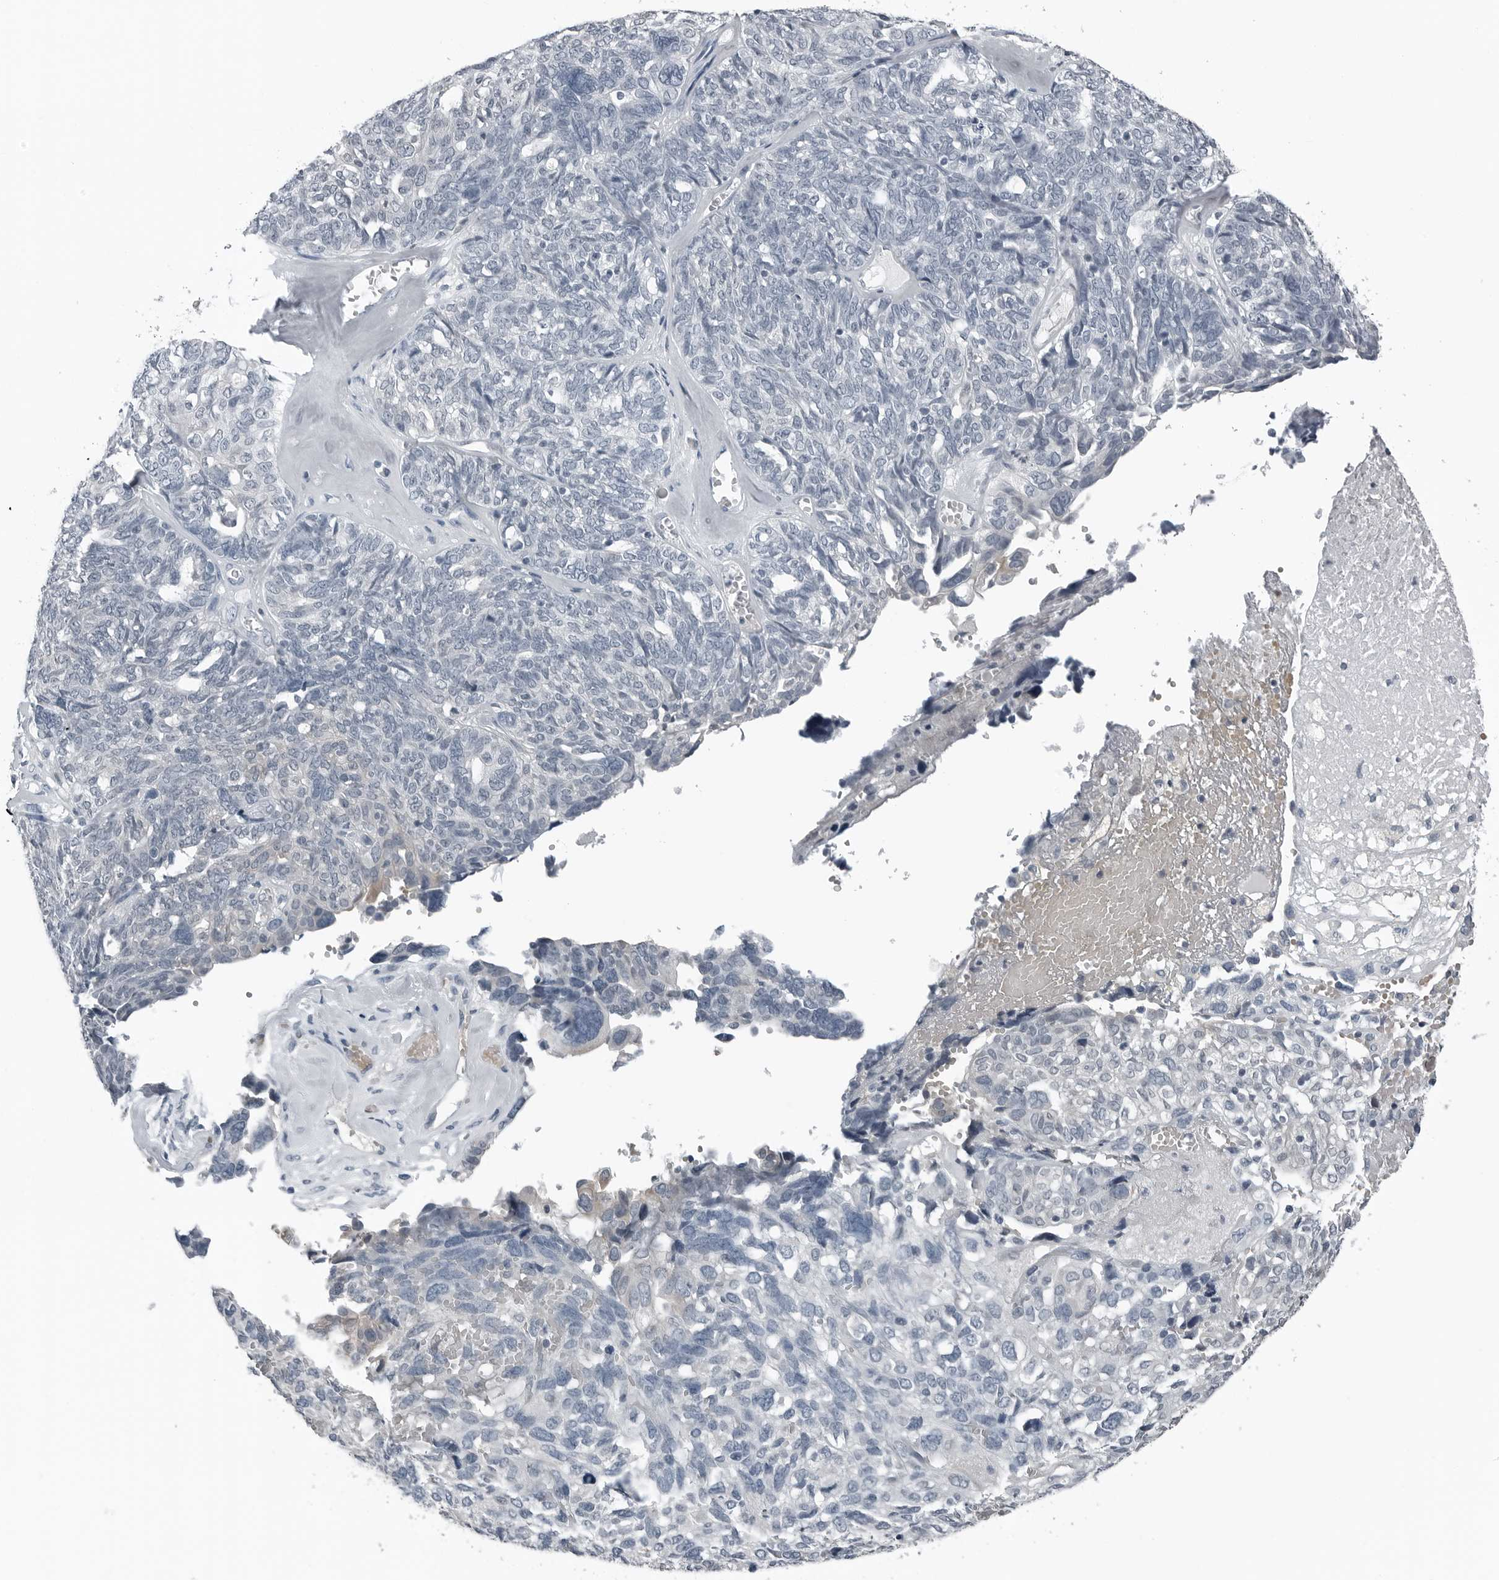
{"staining": {"intensity": "negative", "quantity": "none", "location": "none"}, "tissue": "ovarian cancer", "cell_type": "Tumor cells", "image_type": "cancer", "snomed": [{"axis": "morphology", "description": "Cystadenocarcinoma, serous, NOS"}, {"axis": "topography", "description": "Ovary"}], "caption": "Immunohistochemistry histopathology image of neoplastic tissue: ovarian cancer (serous cystadenocarcinoma) stained with DAB (3,3'-diaminobenzidine) shows no significant protein positivity in tumor cells.", "gene": "SPINK1", "patient": {"sex": "female", "age": 79}}